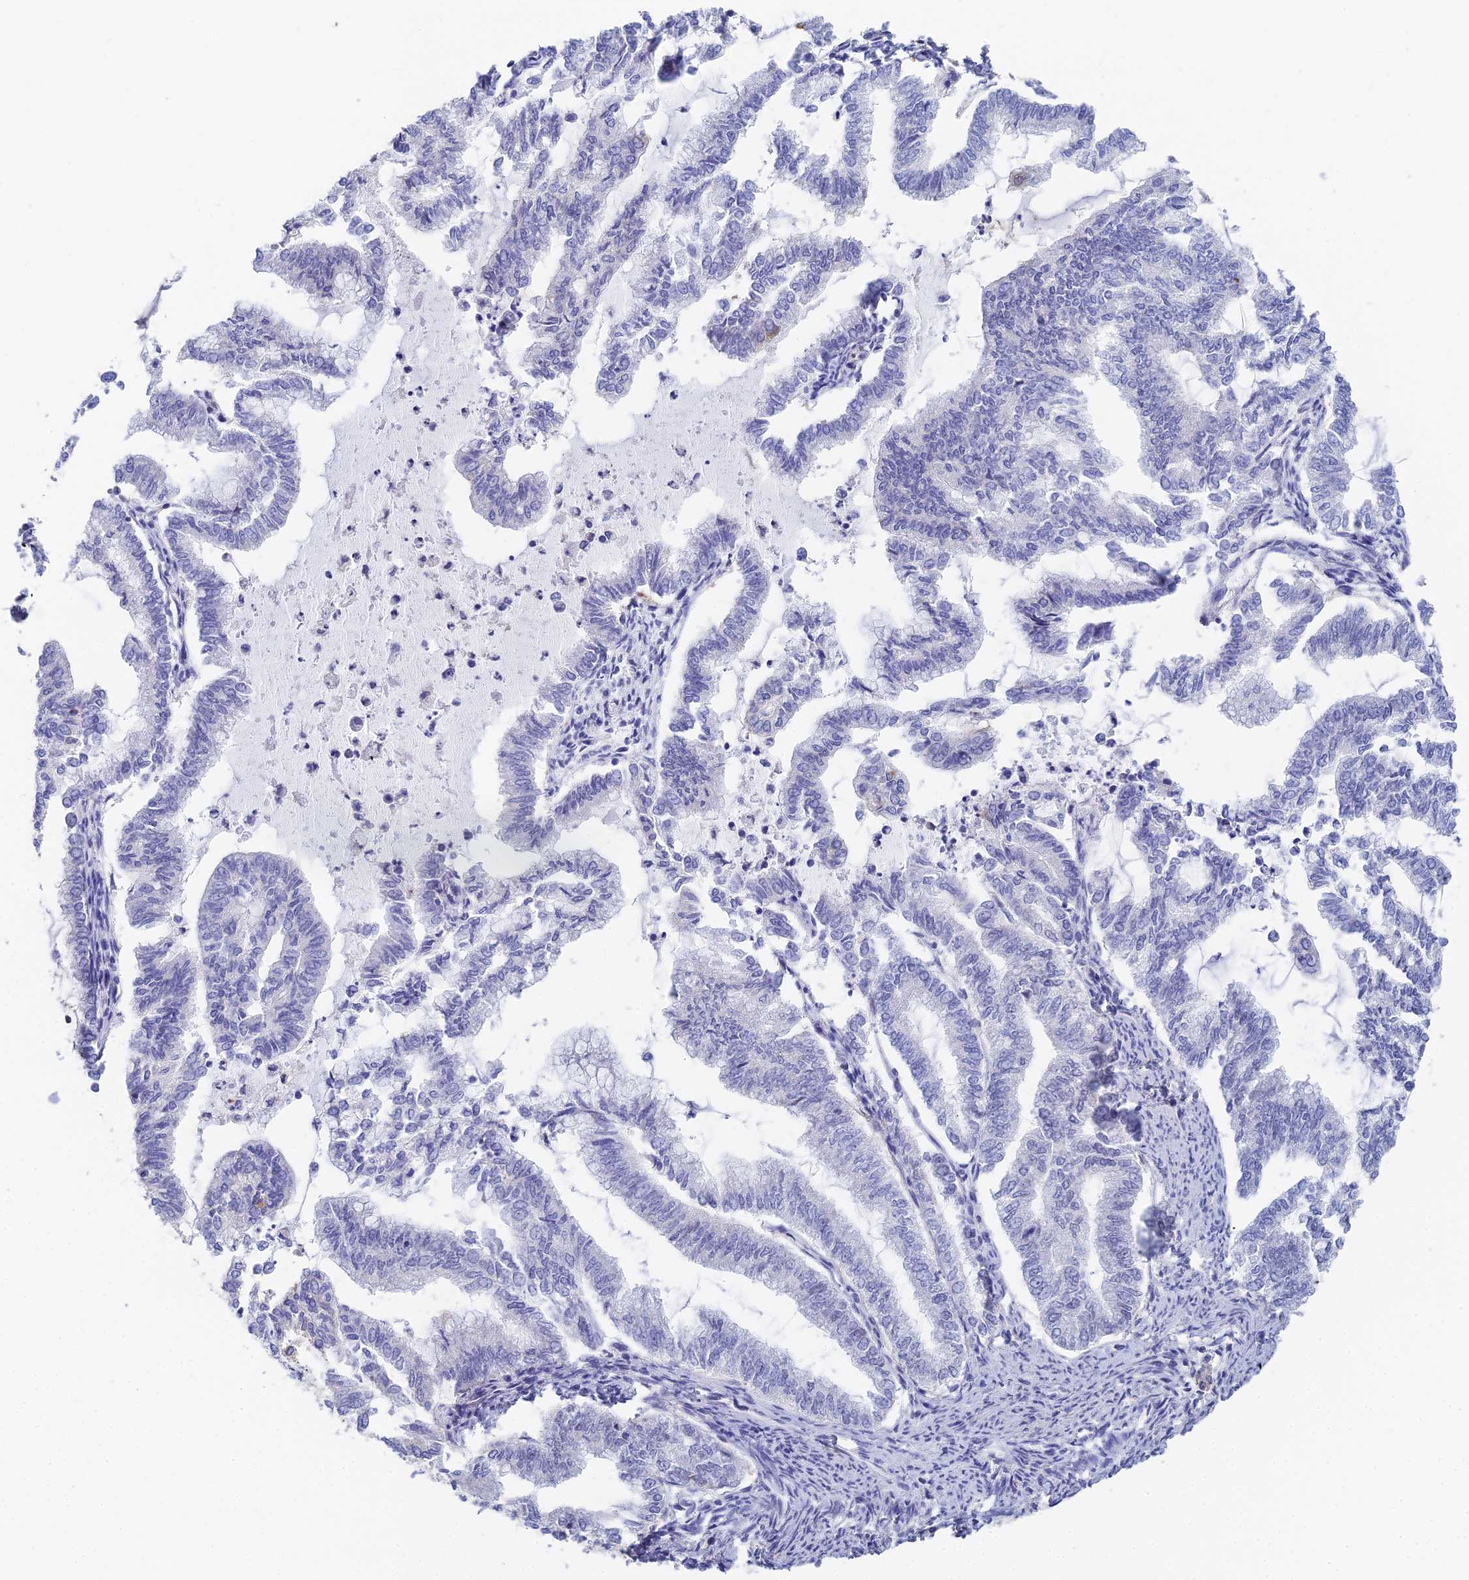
{"staining": {"intensity": "negative", "quantity": "none", "location": "none"}, "tissue": "endometrial cancer", "cell_type": "Tumor cells", "image_type": "cancer", "snomed": [{"axis": "morphology", "description": "Adenocarcinoma, NOS"}, {"axis": "topography", "description": "Endometrium"}], "caption": "Immunohistochemistry micrograph of human endometrial cancer stained for a protein (brown), which reveals no staining in tumor cells.", "gene": "MCM2", "patient": {"sex": "female", "age": 79}}